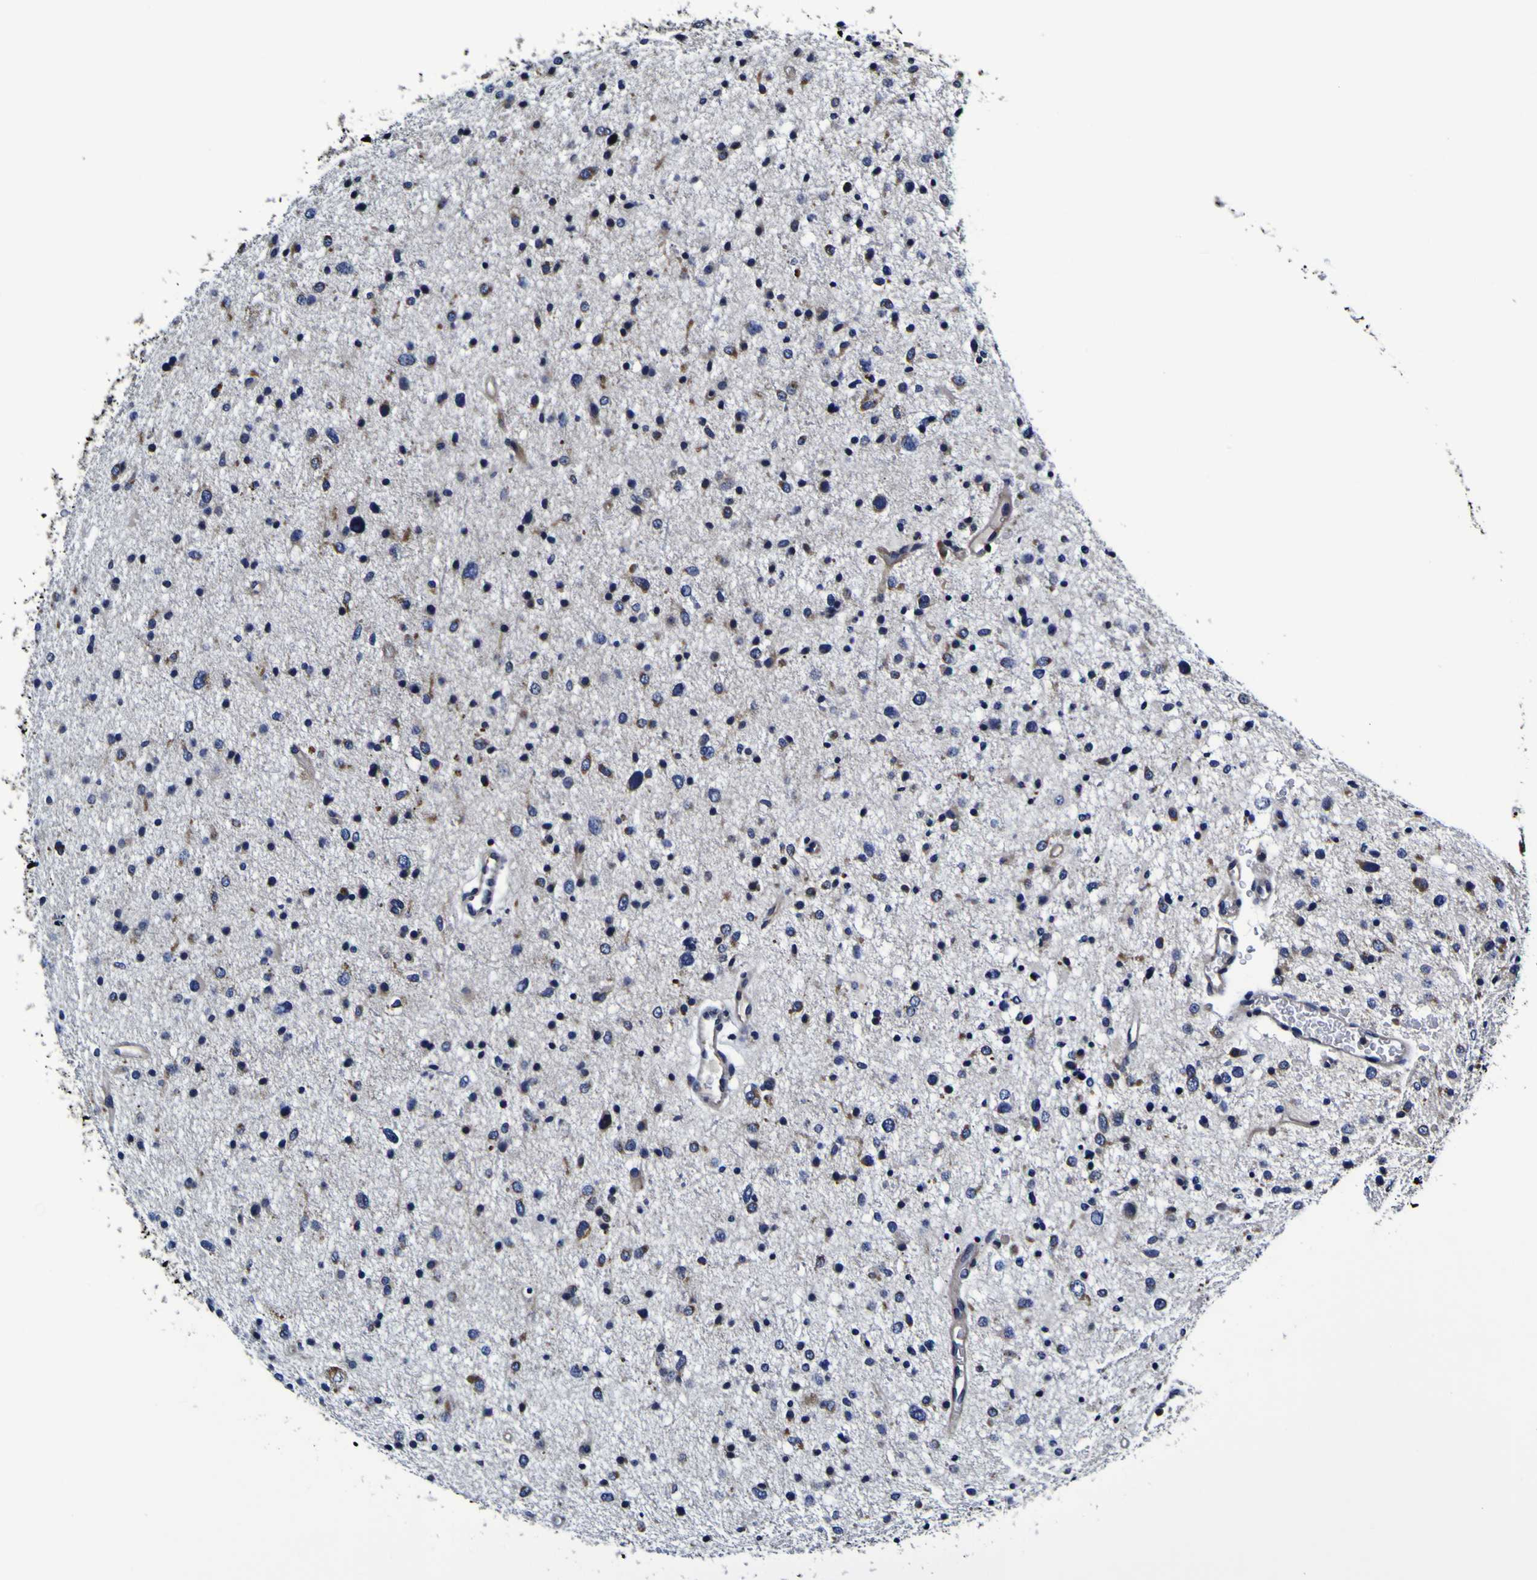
{"staining": {"intensity": "negative", "quantity": "none", "location": "none"}, "tissue": "glioma", "cell_type": "Tumor cells", "image_type": "cancer", "snomed": [{"axis": "morphology", "description": "Glioma, malignant, Low grade"}, {"axis": "topography", "description": "Brain"}], "caption": "An image of human glioma is negative for staining in tumor cells. Nuclei are stained in blue.", "gene": "PANK4", "patient": {"sex": "female", "age": 37}}